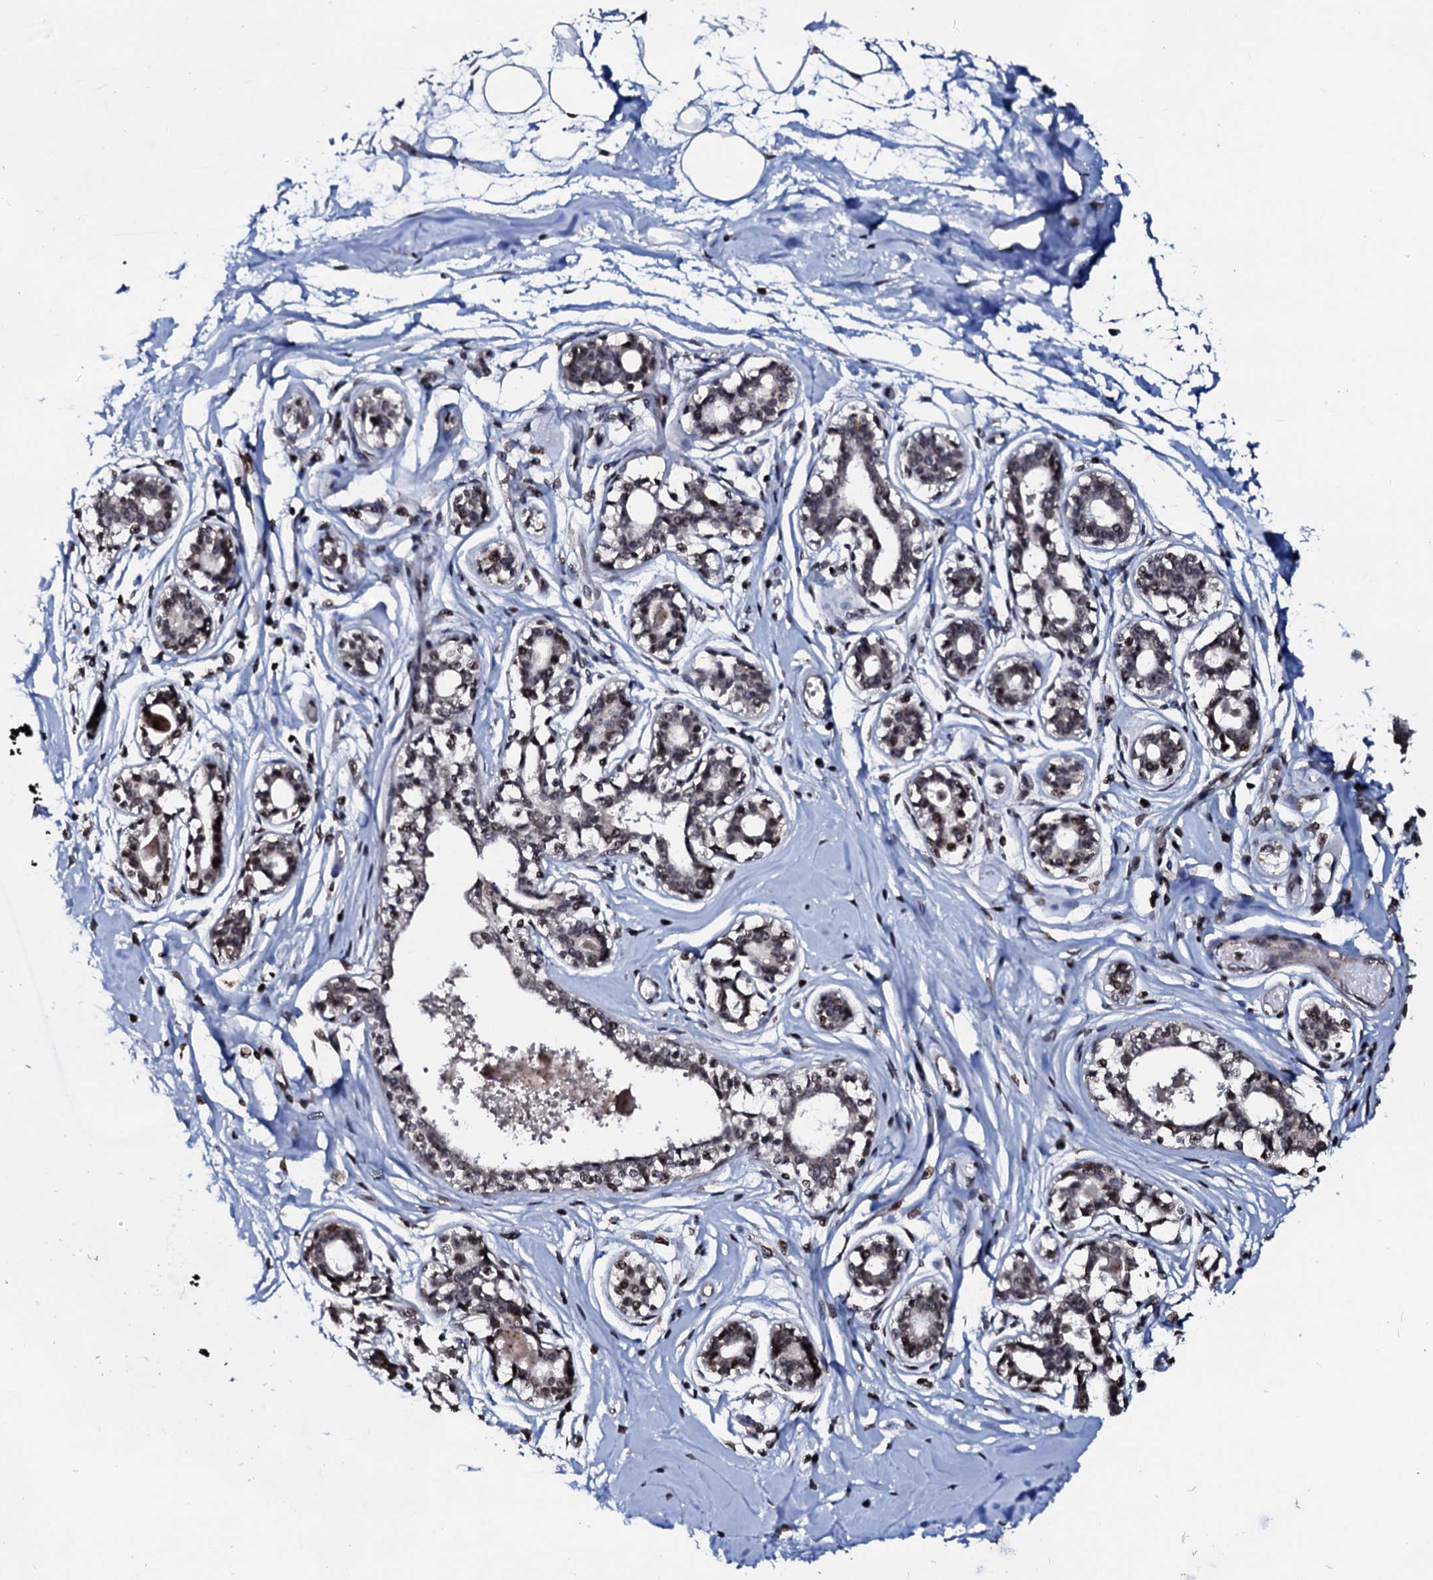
{"staining": {"intensity": "moderate", "quantity": ">75%", "location": "nuclear"}, "tissue": "breast", "cell_type": "Adipocytes", "image_type": "normal", "snomed": [{"axis": "morphology", "description": "Normal tissue, NOS"}, {"axis": "topography", "description": "Breast"}], "caption": "An image of breast stained for a protein exhibits moderate nuclear brown staining in adipocytes. (DAB IHC with brightfield microscopy, high magnification).", "gene": "LSM11", "patient": {"sex": "female", "age": 45}}